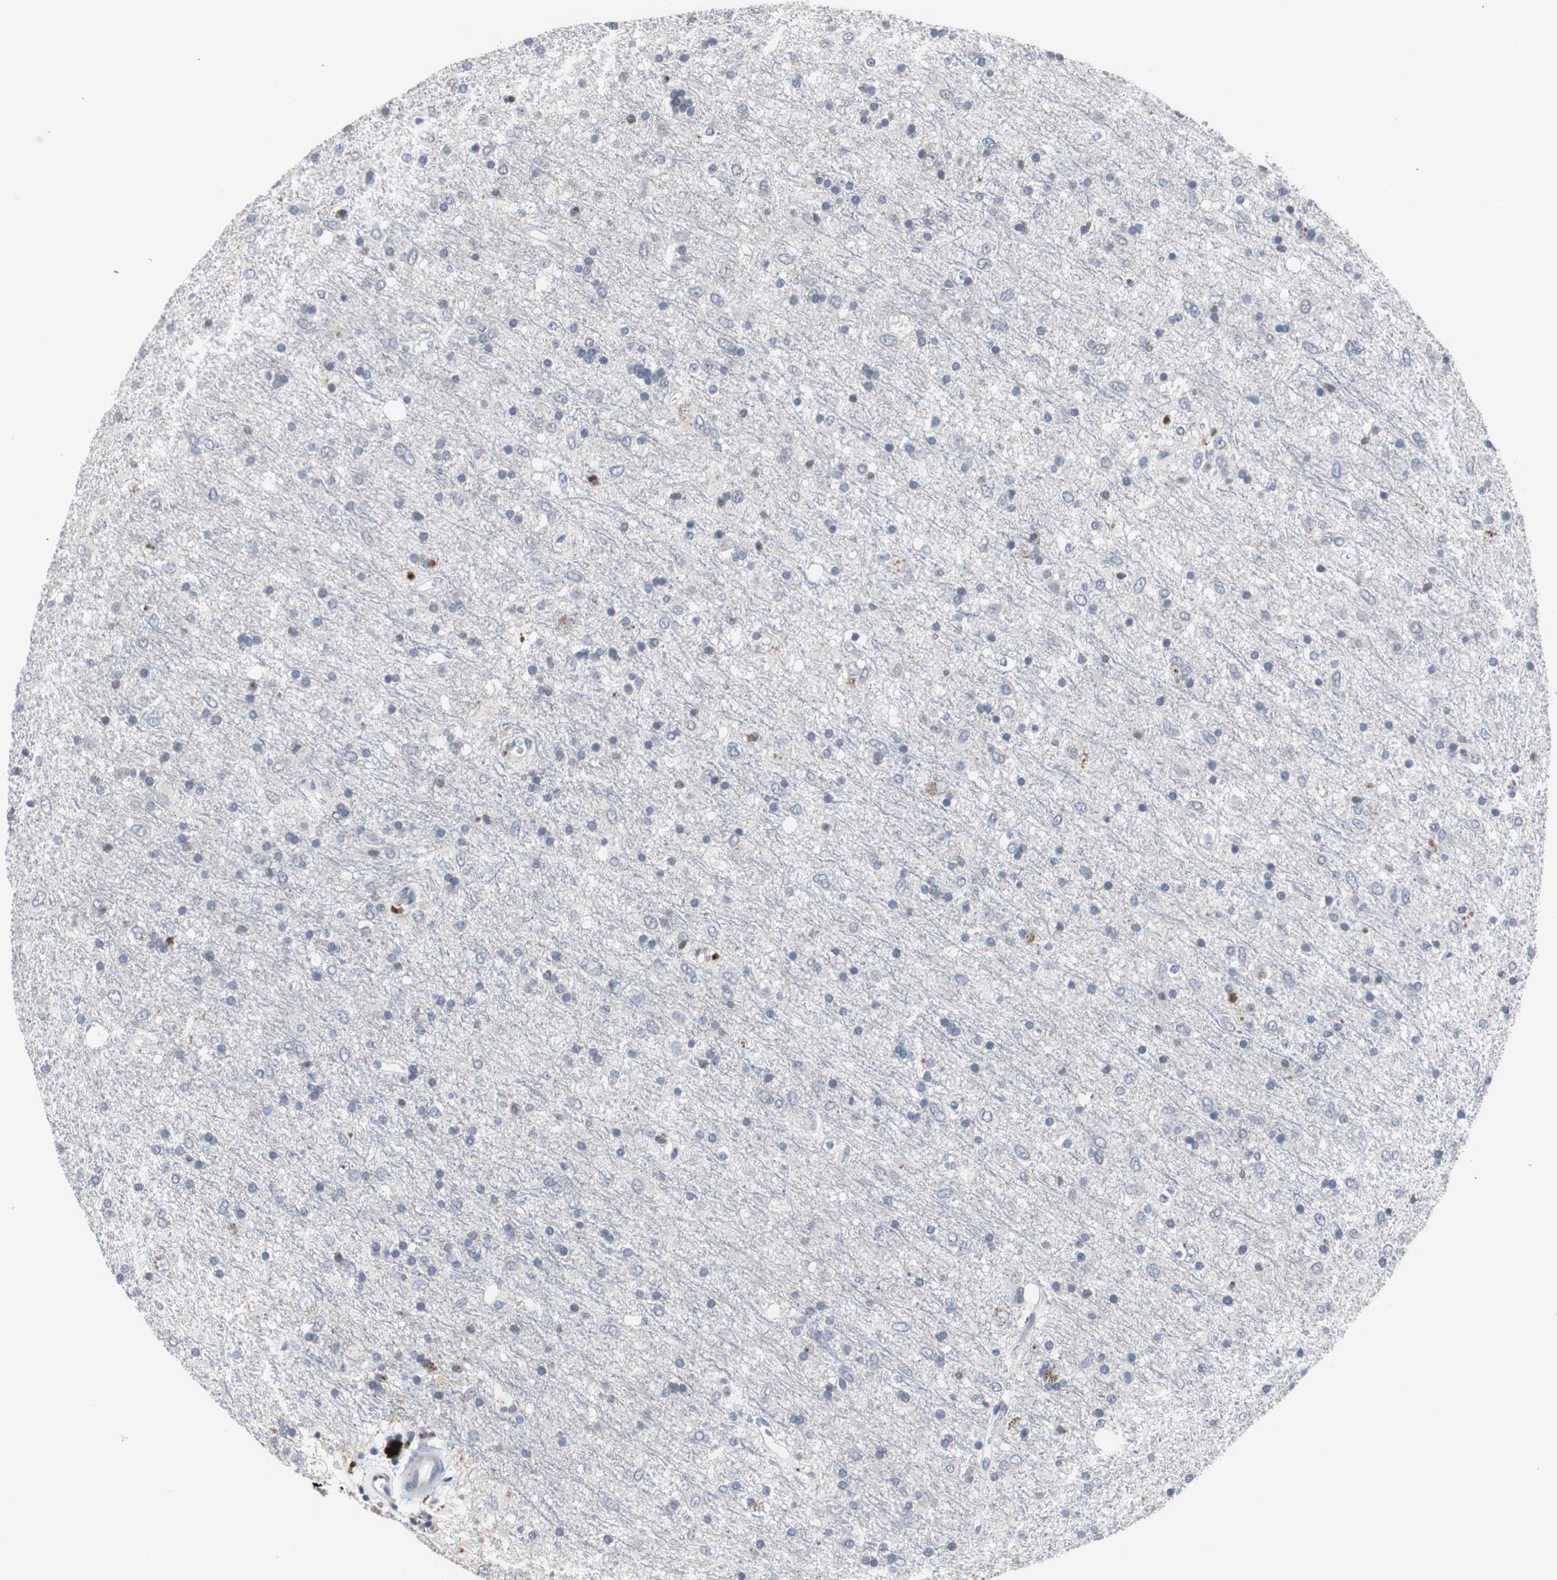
{"staining": {"intensity": "negative", "quantity": "none", "location": "none"}, "tissue": "glioma", "cell_type": "Tumor cells", "image_type": "cancer", "snomed": [{"axis": "morphology", "description": "Glioma, malignant, Low grade"}, {"axis": "topography", "description": "Brain"}], "caption": "Immunohistochemistry of low-grade glioma (malignant) demonstrates no positivity in tumor cells.", "gene": "RBM47", "patient": {"sex": "male", "age": 77}}